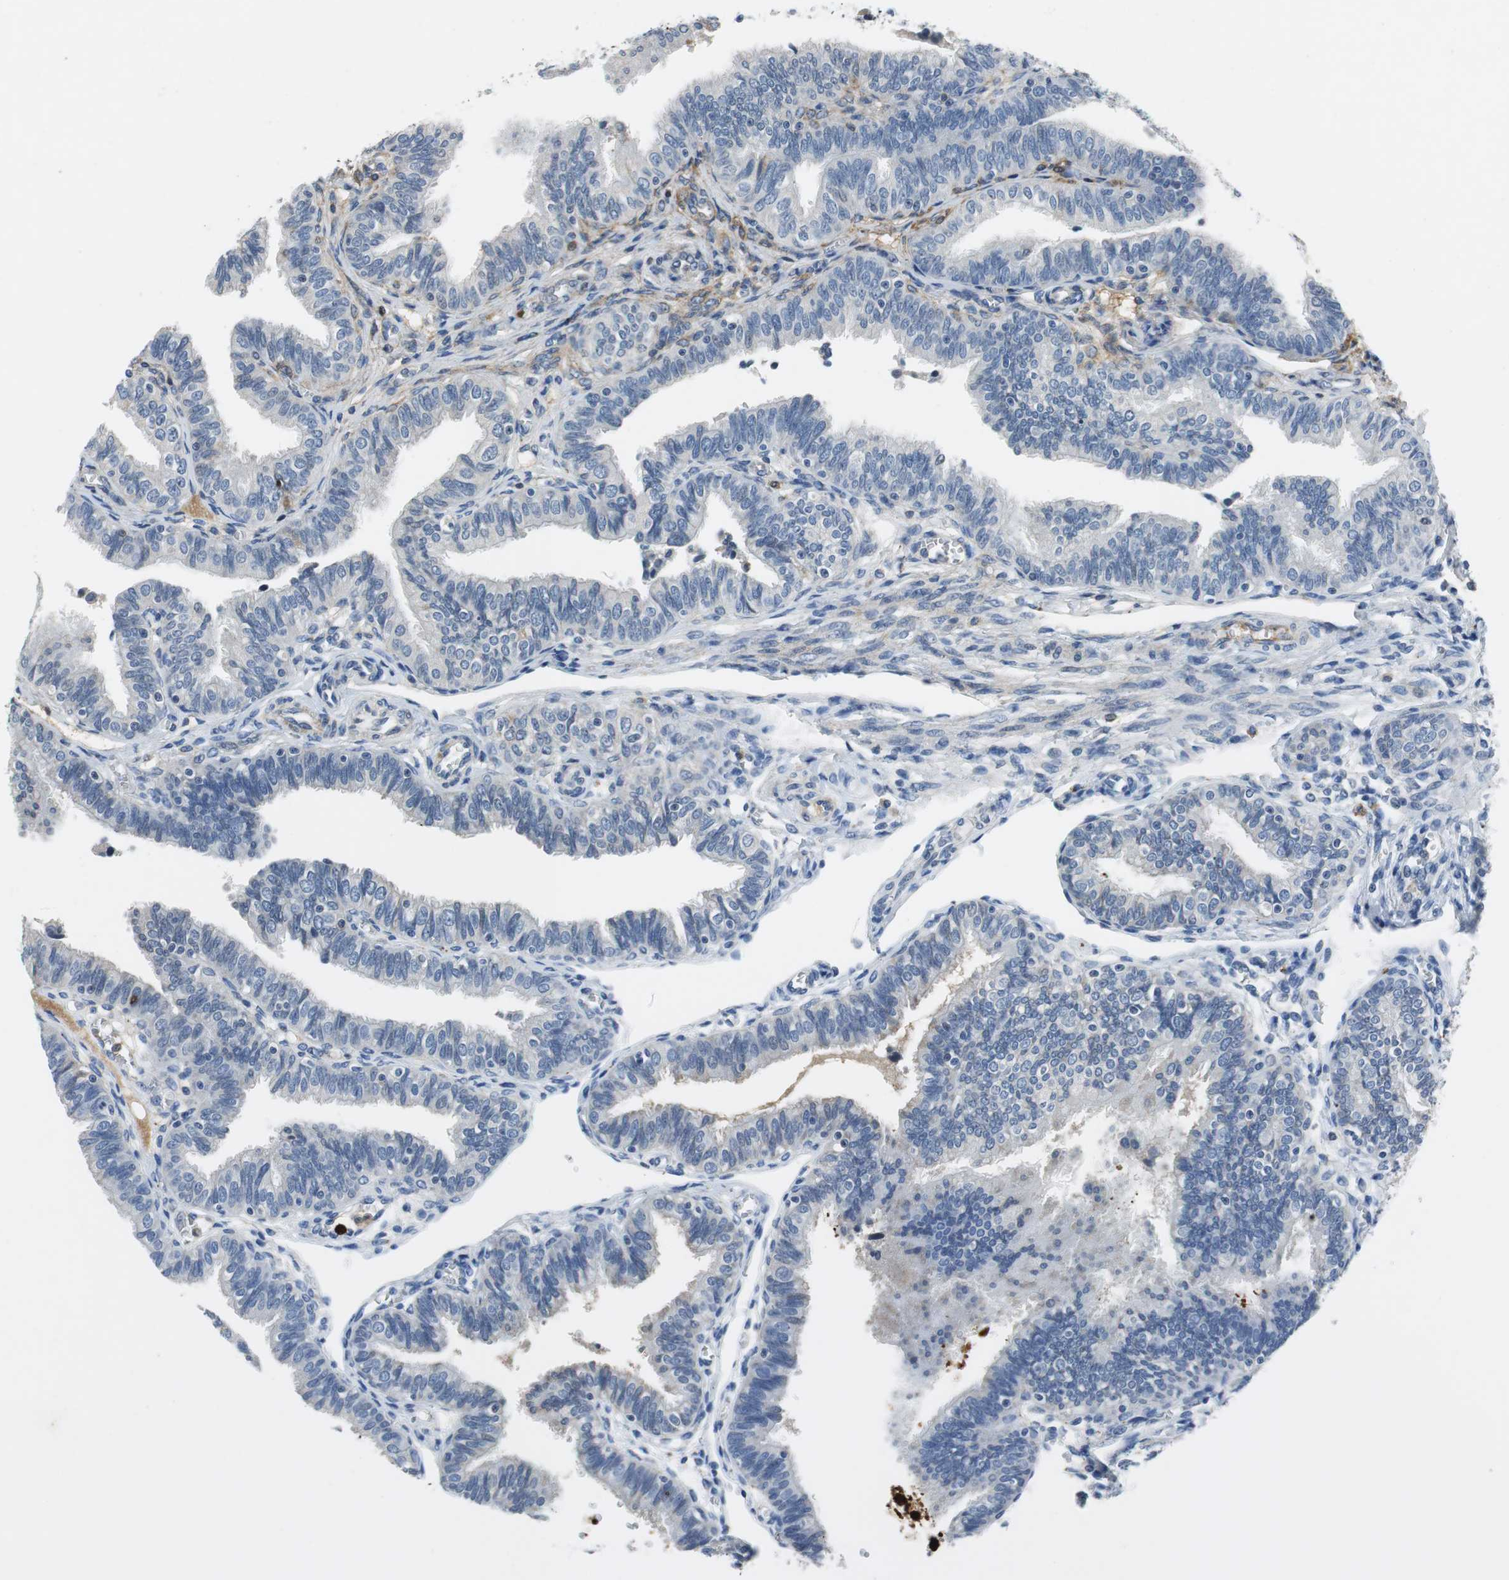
{"staining": {"intensity": "negative", "quantity": "none", "location": "none"}, "tissue": "fallopian tube", "cell_type": "Glandular cells", "image_type": "normal", "snomed": [{"axis": "morphology", "description": "Normal tissue, NOS"}, {"axis": "topography", "description": "Fallopian tube"}], "caption": "IHC of normal fallopian tube shows no expression in glandular cells. (DAB immunohistochemistry, high magnification).", "gene": "ORM1", "patient": {"sex": "female", "age": 46}}